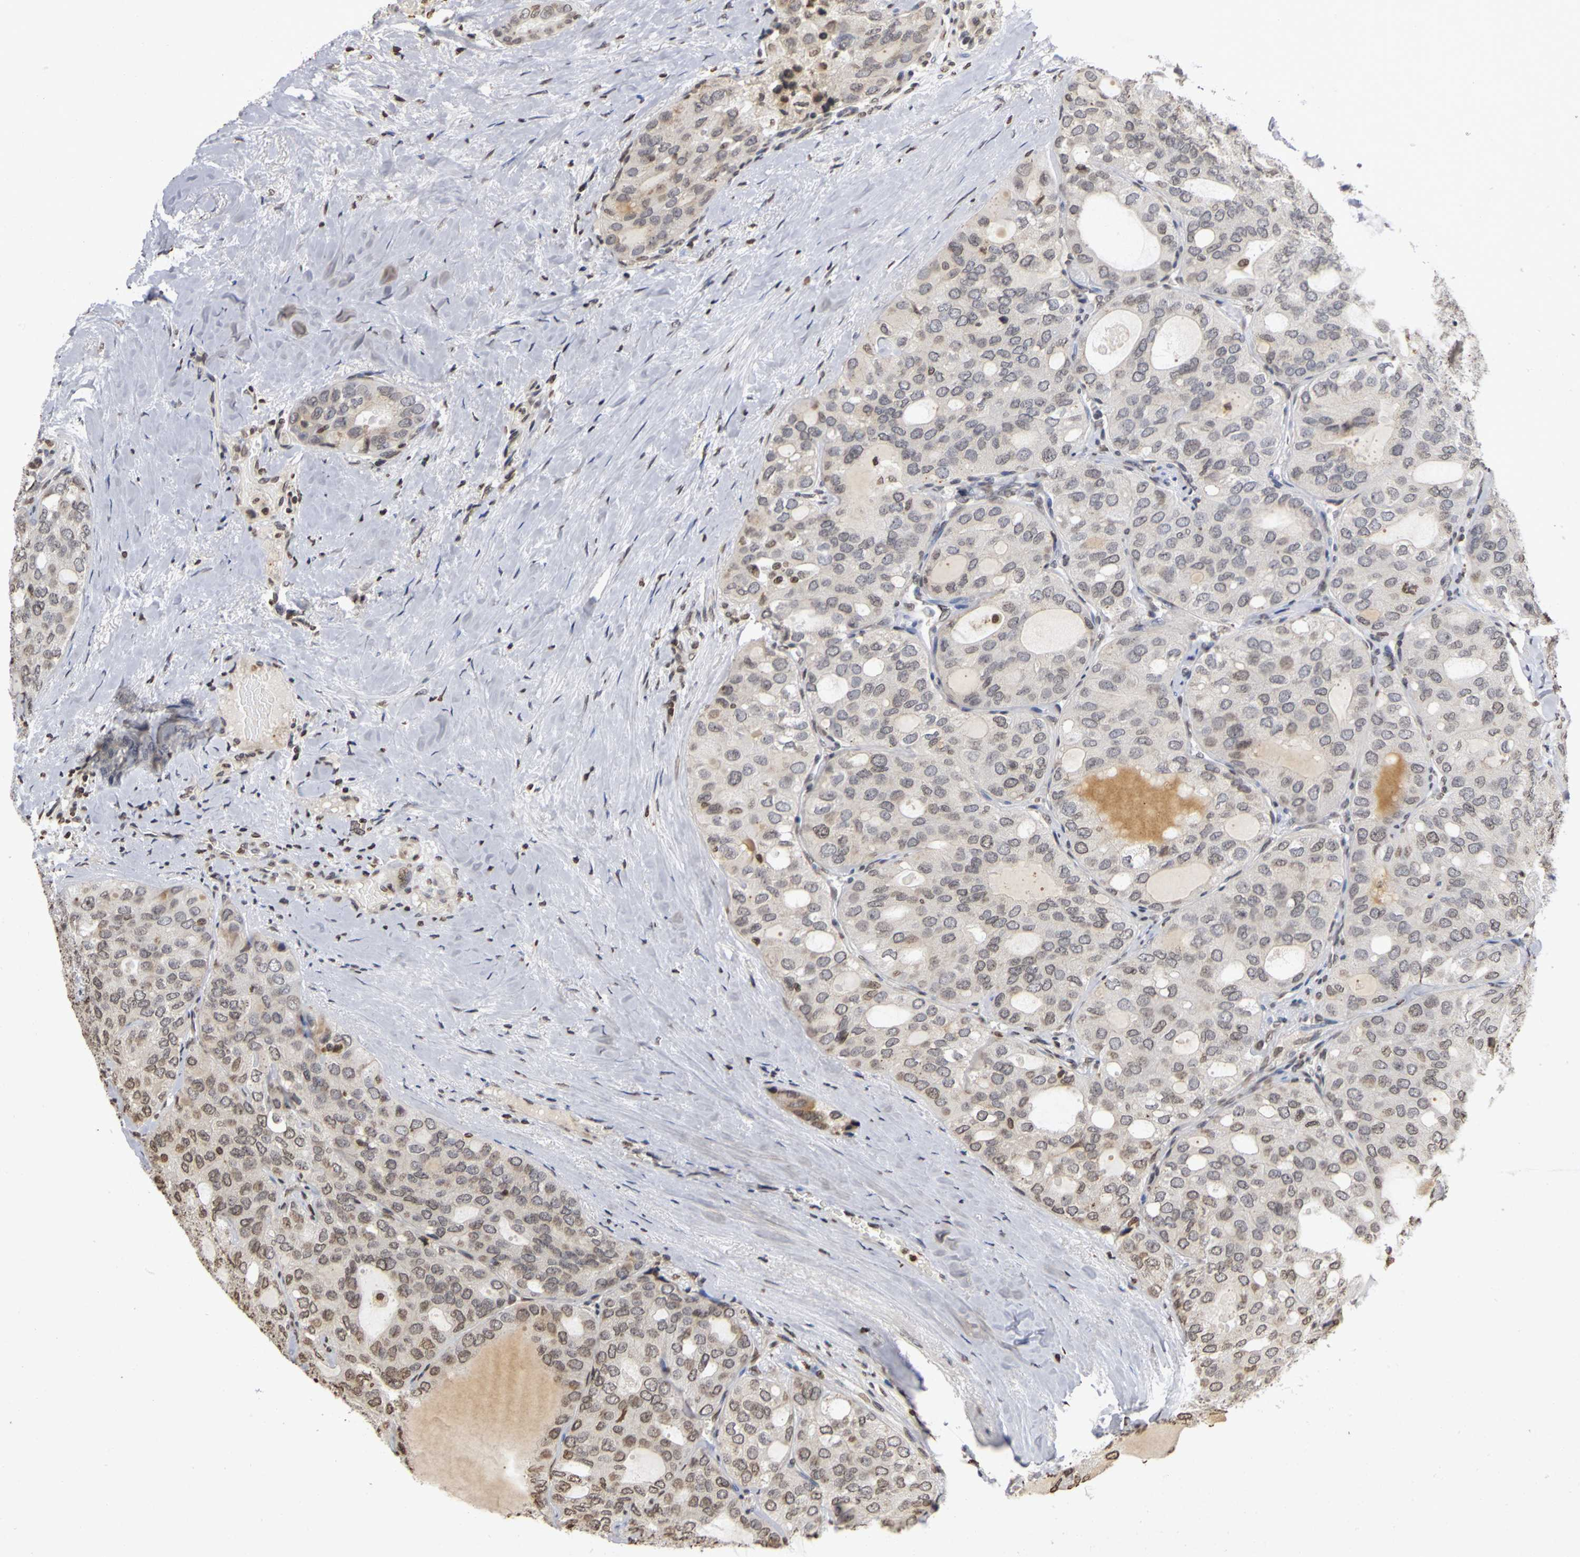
{"staining": {"intensity": "weak", "quantity": "<25%", "location": "nuclear"}, "tissue": "thyroid cancer", "cell_type": "Tumor cells", "image_type": "cancer", "snomed": [{"axis": "morphology", "description": "Follicular adenoma carcinoma, NOS"}, {"axis": "topography", "description": "Thyroid gland"}], "caption": "Thyroid follicular adenoma carcinoma stained for a protein using immunohistochemistry exhibits no staining tumor cells.", "gene": "ERCC2", "patient": {"sex": "male", "age": 75}}